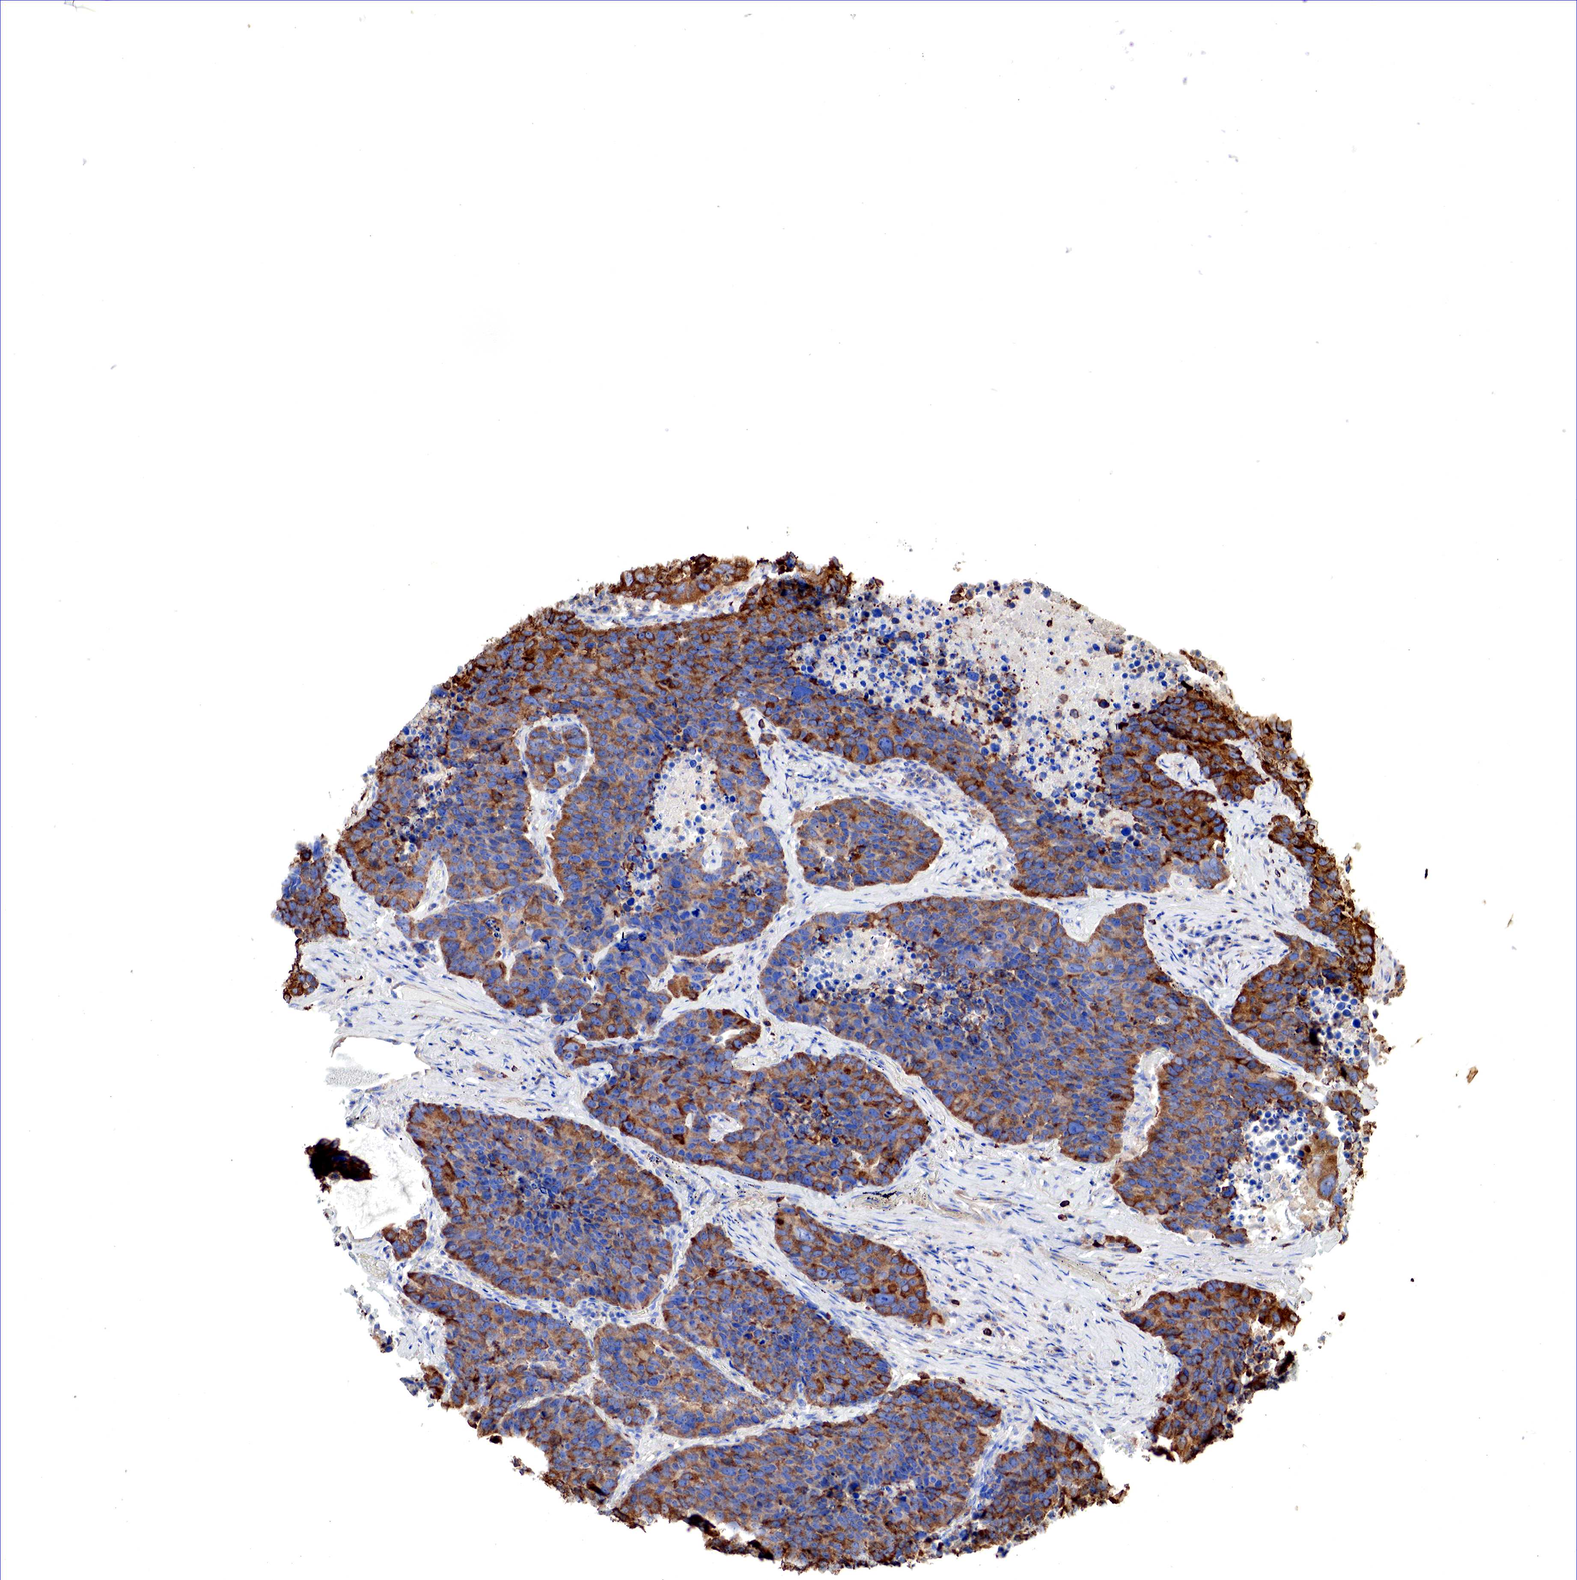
{"staining": {"intensity": "moderate", "quantity": ">75%", "location": "cytoplasmic/membranous"}, "tissue": "lung cancer", "cell_type": "Tumor cells", "image_type": "cancer", "snomed": [{"axis": "morphology", "description": "Carcinoid, malignant, NOS"}, {"axis": "topography", "description": "Lung"}], "caption": "Immunohistochemical staining of lung cancer (malignant carcinoid) reveals medium levels of moderate cytoplasmic/membranous positivity in about >75% of tumor cells.", "gene": "G6PD", "patient": {"sex": "male", "age": 60}}